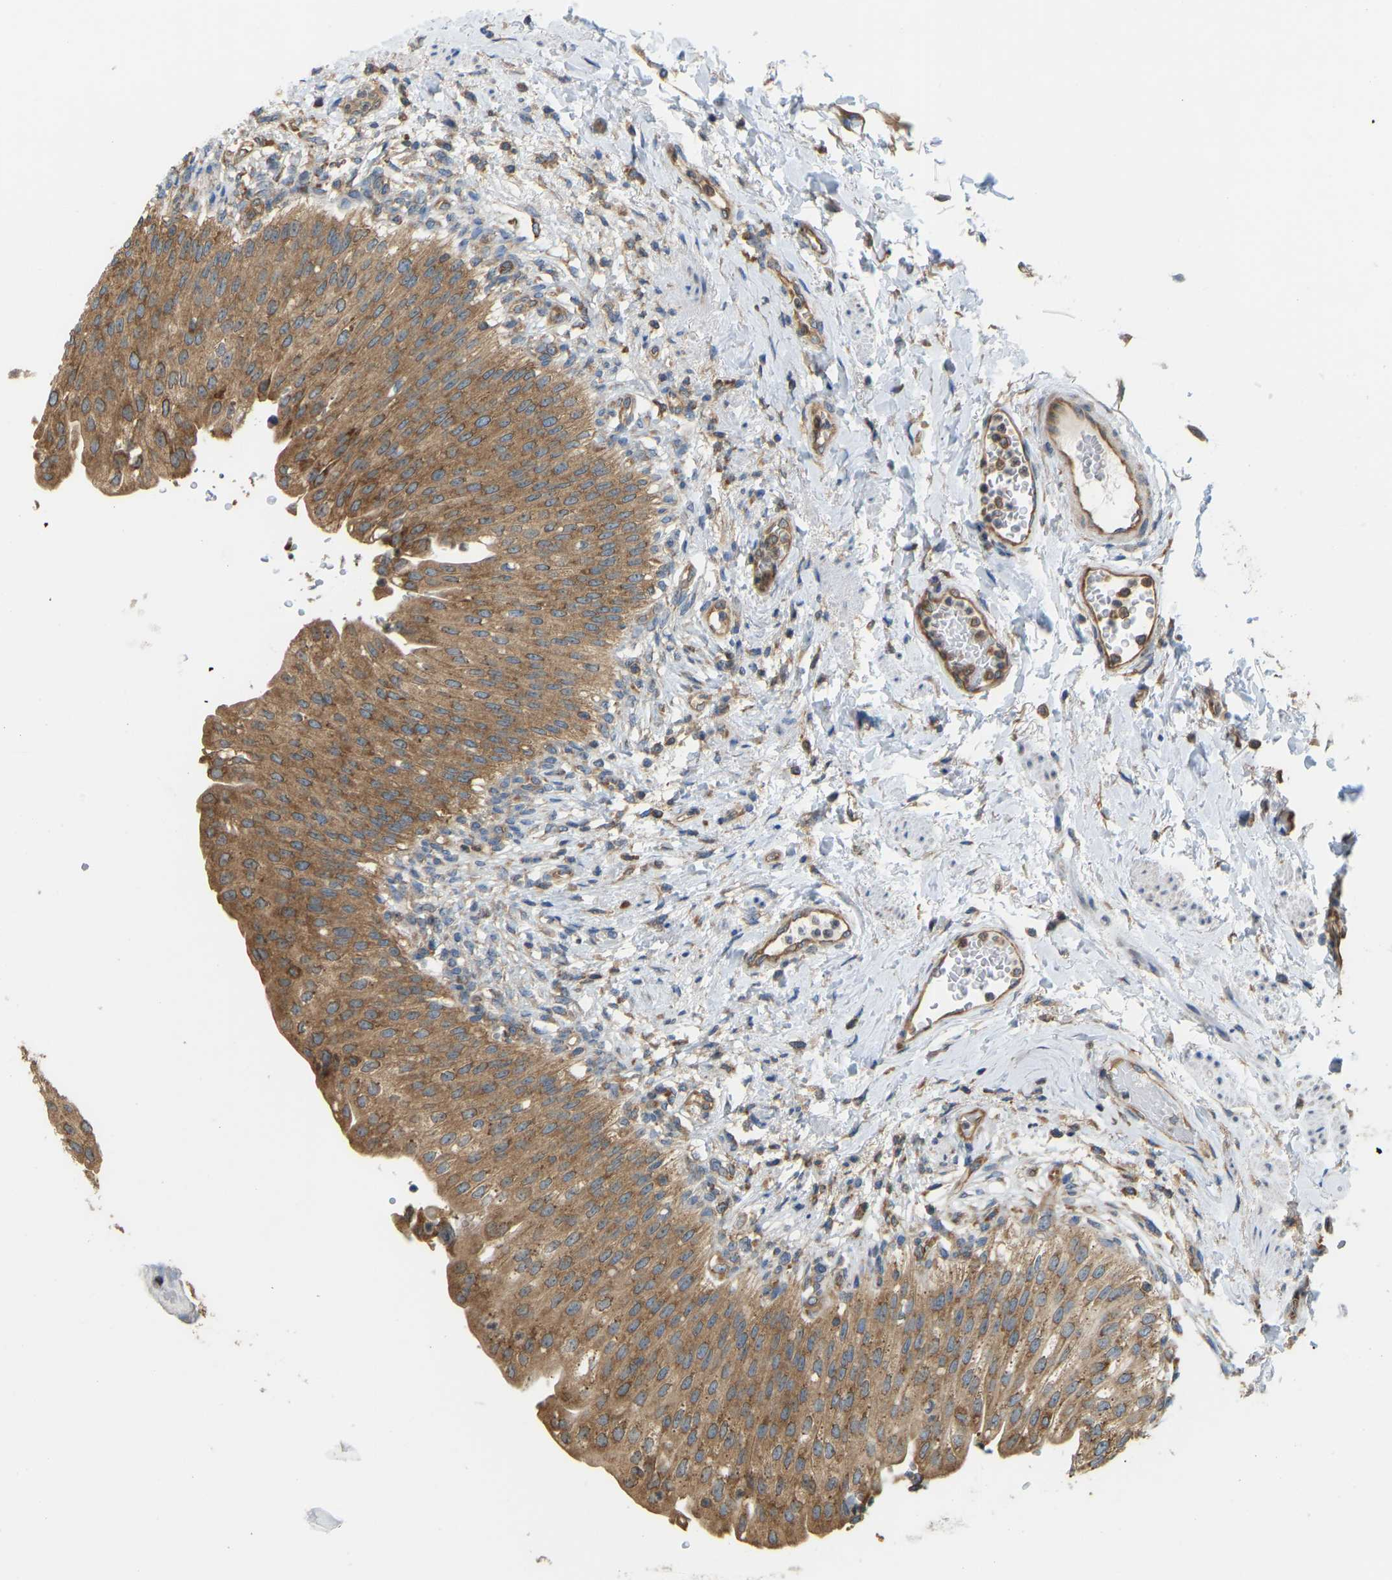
{"staining": {"intensity": "moderate", "quantity": ">75%", "location": "cytoplasmic/membranous"}, "tissue": "urinary bladder", "cell_type": "Urothelial cells", "image_type": "normal", "snomed": [{"axis": "morphology", "description": "Normal tissue, NOS"}, {"axis": "topography", "description": "Urinary bladder"}], "caption": "Benign urinary bladder reveals moderate cytoplasmic/membranous expression in about >75% of urothelial cells (DAB = brown stain, brightfield microscopy at high magnification)..", "gene": "RPS6KB2", "patient": {"sex": "female", "age": 60}}